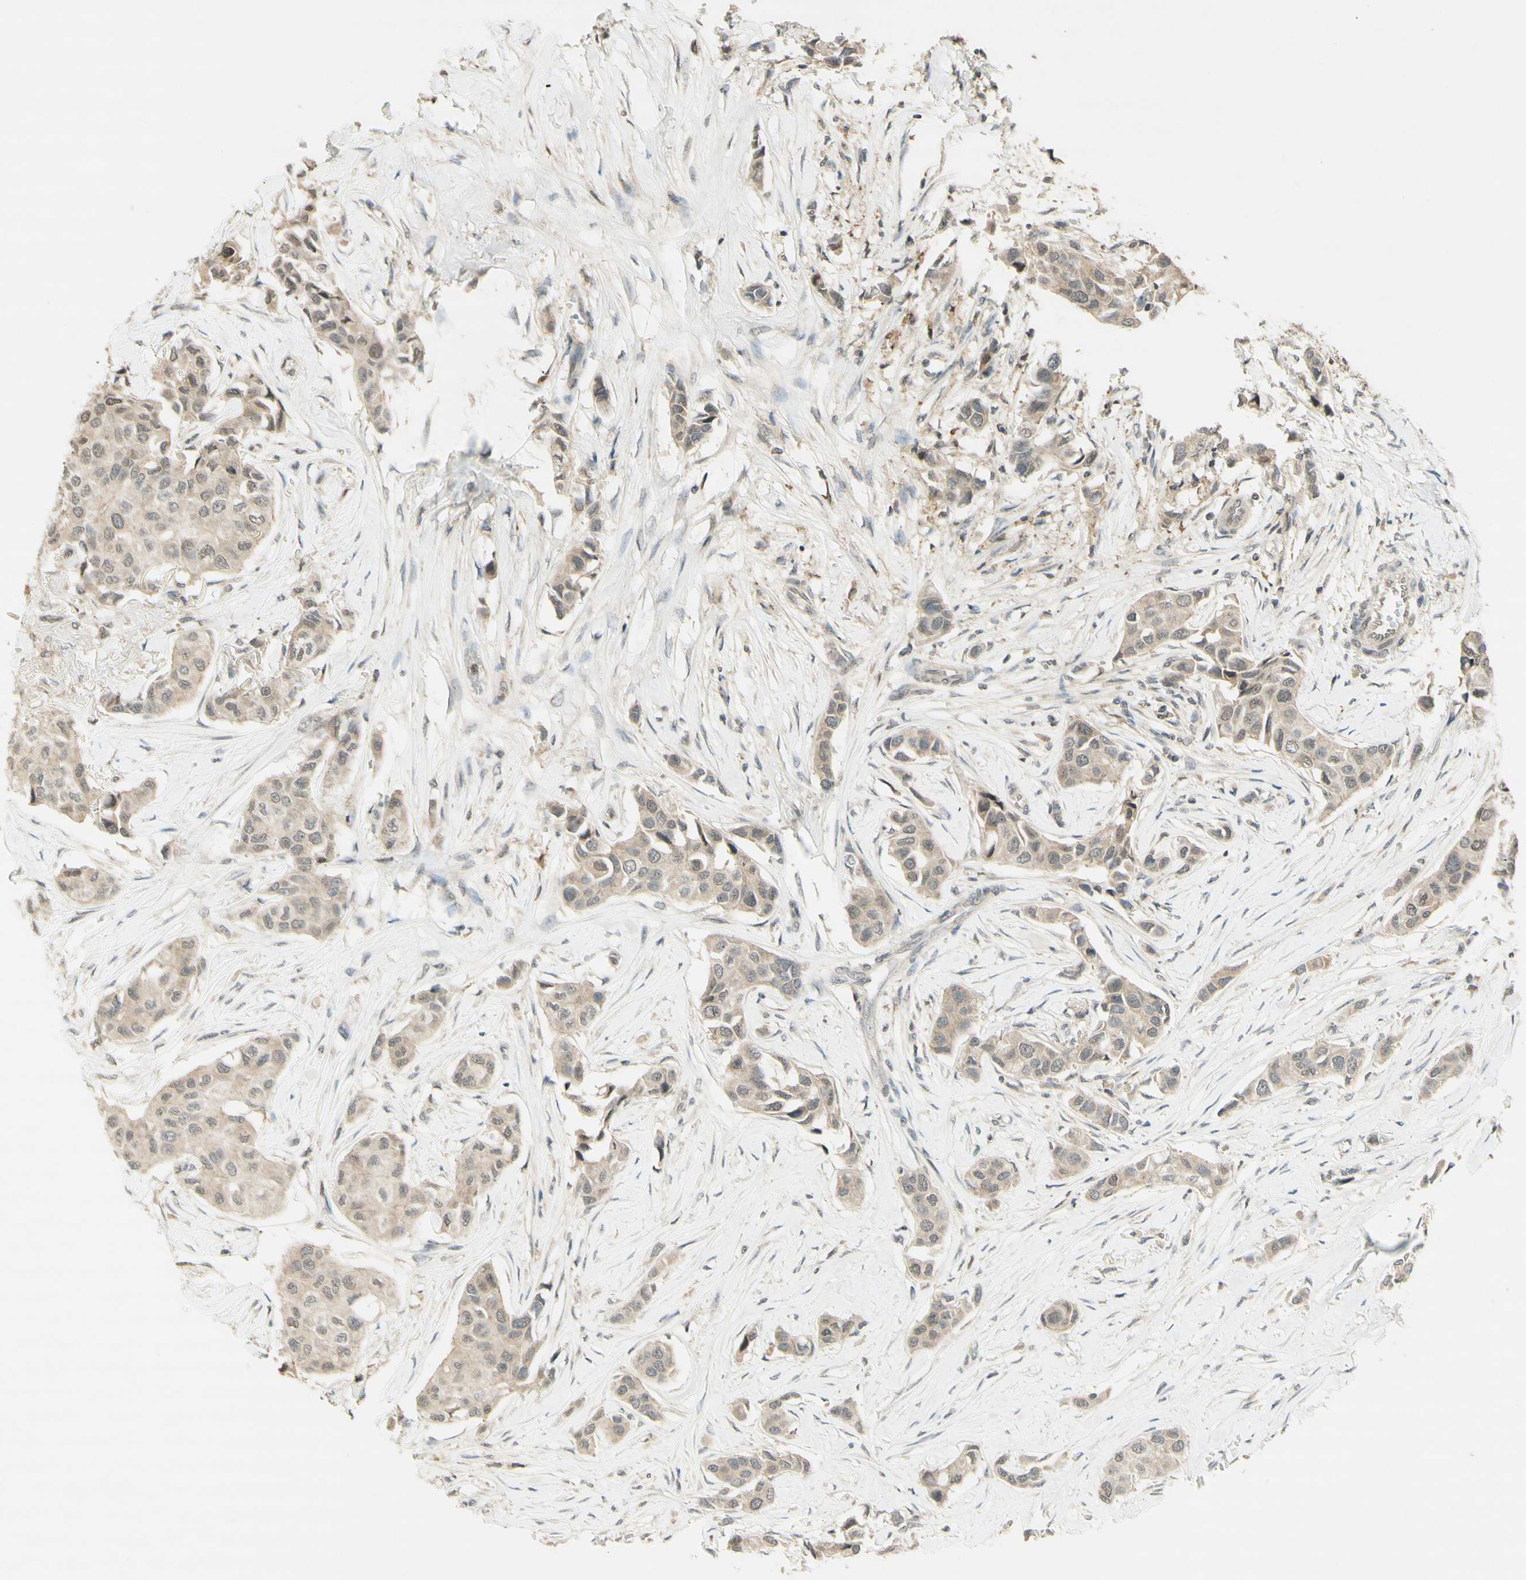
{"staining": {"intensity": "weak", "quantity": ">75%", "location": "cytoplasmic/membranous"}, "tissue": "breast cancer", "cell_type": "Tumor cells", "image_type": "cancer", "snomed": [{"axis": "morphology", "description": "Duct carcinoma"}, {"axis": "topography", "description": "Breast"}], "caption": "Protein staining of breast cancer (invasive ductal carcinoma) tissue shows weak cytoplasmic/membranous positivity in about >75% of tumor cells. The protein of interest is stained brown, and the nuclei are stained in blue (DAB IHC with brightfield microscopy, high magnification).", "gene": "GLI1", "patient": {"sex": "female", "age": 80}}